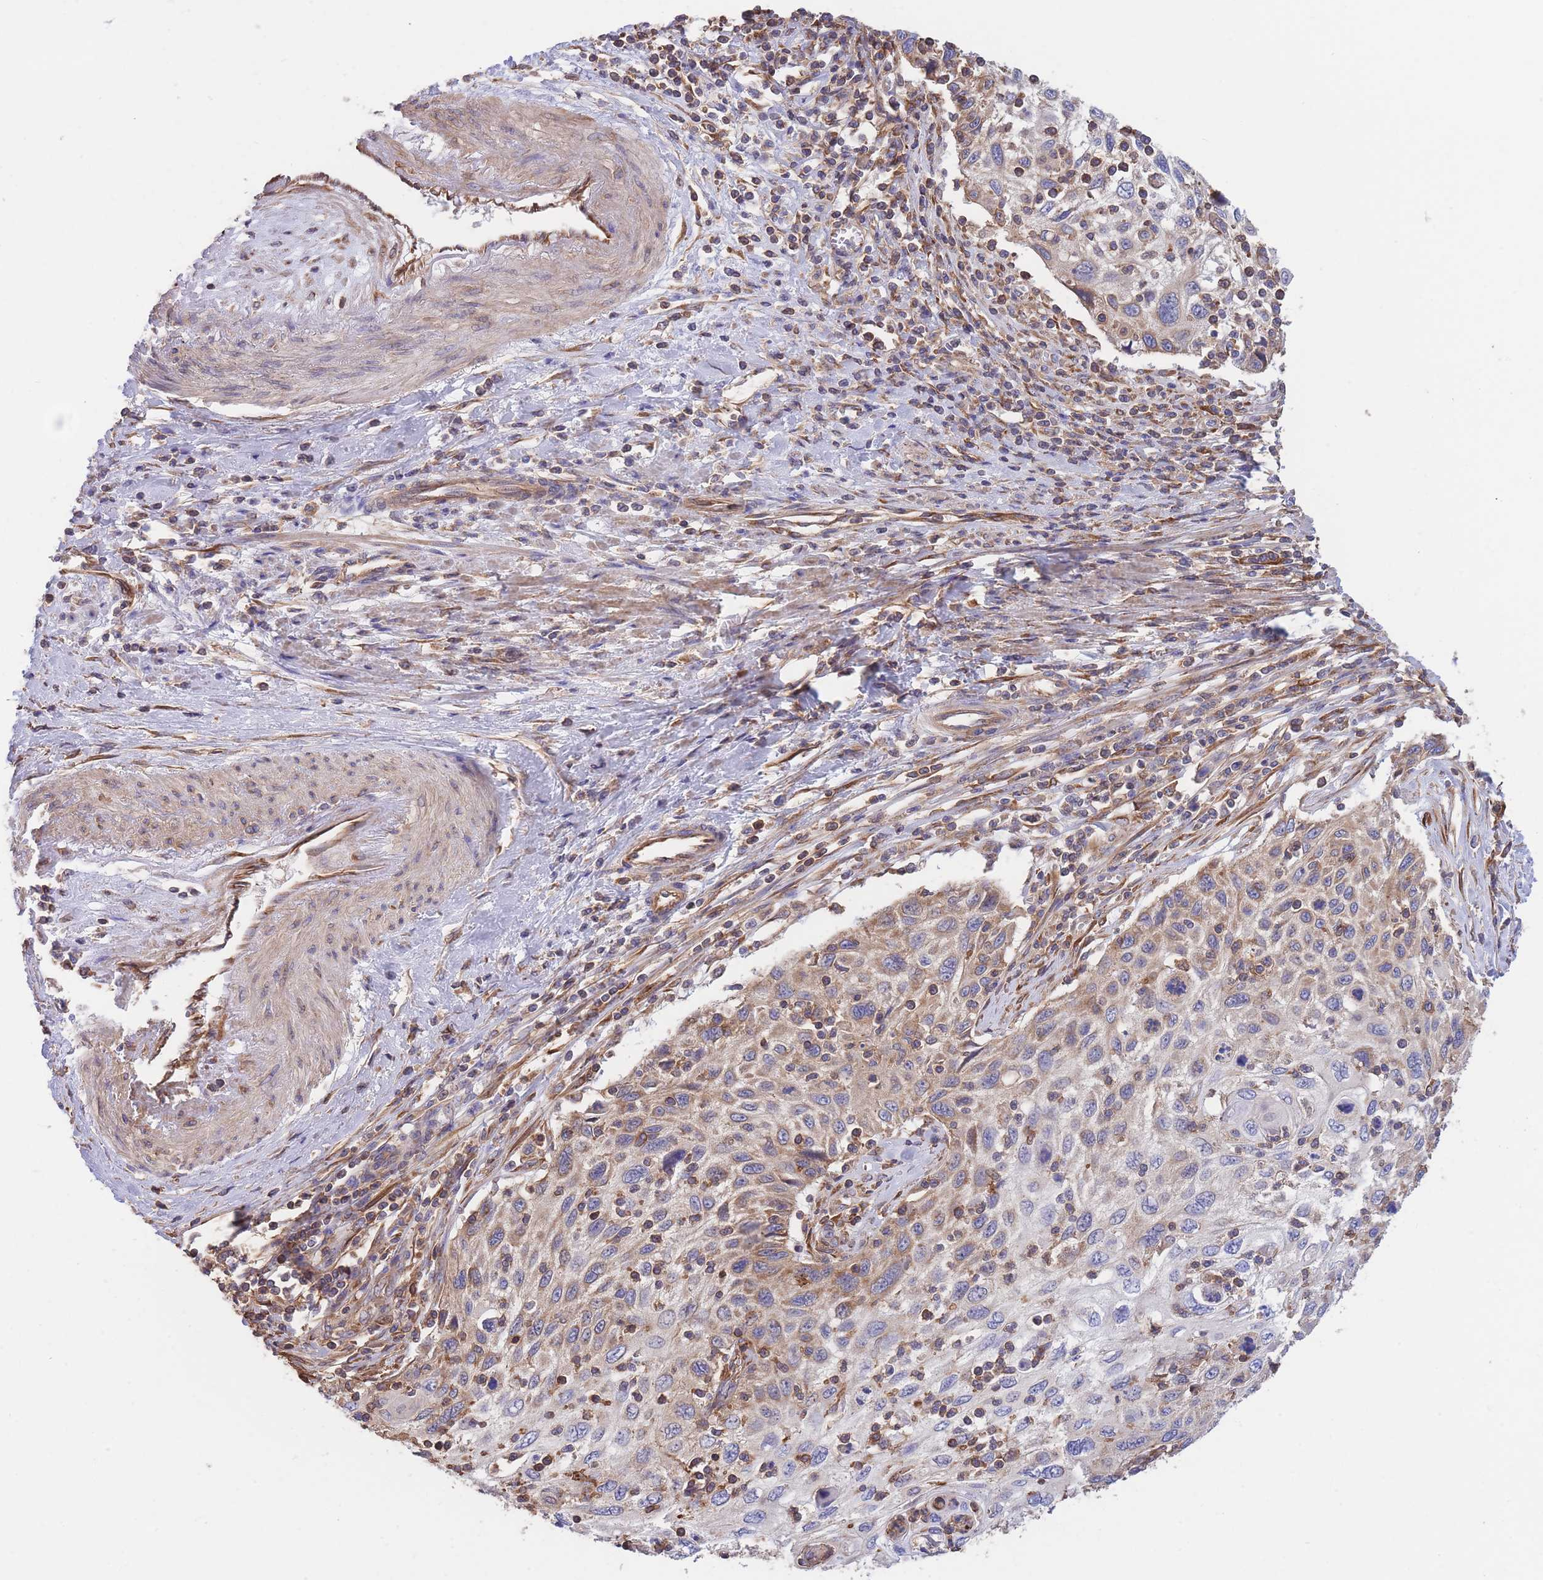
{"staining": {"intensity": "weak", "quantity": "25%-75%", "location": "cytoplasmic/membranous"}, "tissue": "cervical cancer", "cell_type": "Tumor cells", "image_type": "cancer", "snomed": [{"axis": "morphology", "description": "Squamous cell carcinoma, NOS"}, {"axis": "topography", "description": "Cervix"}], "caption": "About 25%-75% of tumor cells in human cervical squamous cell carcinoma reveal weak cytoplasmic/membranous protein positivity as visualized by brown immunohistochemical staining.", "gene": "LRRN4CL", "patient": {"sex": "female", "age": 70}}